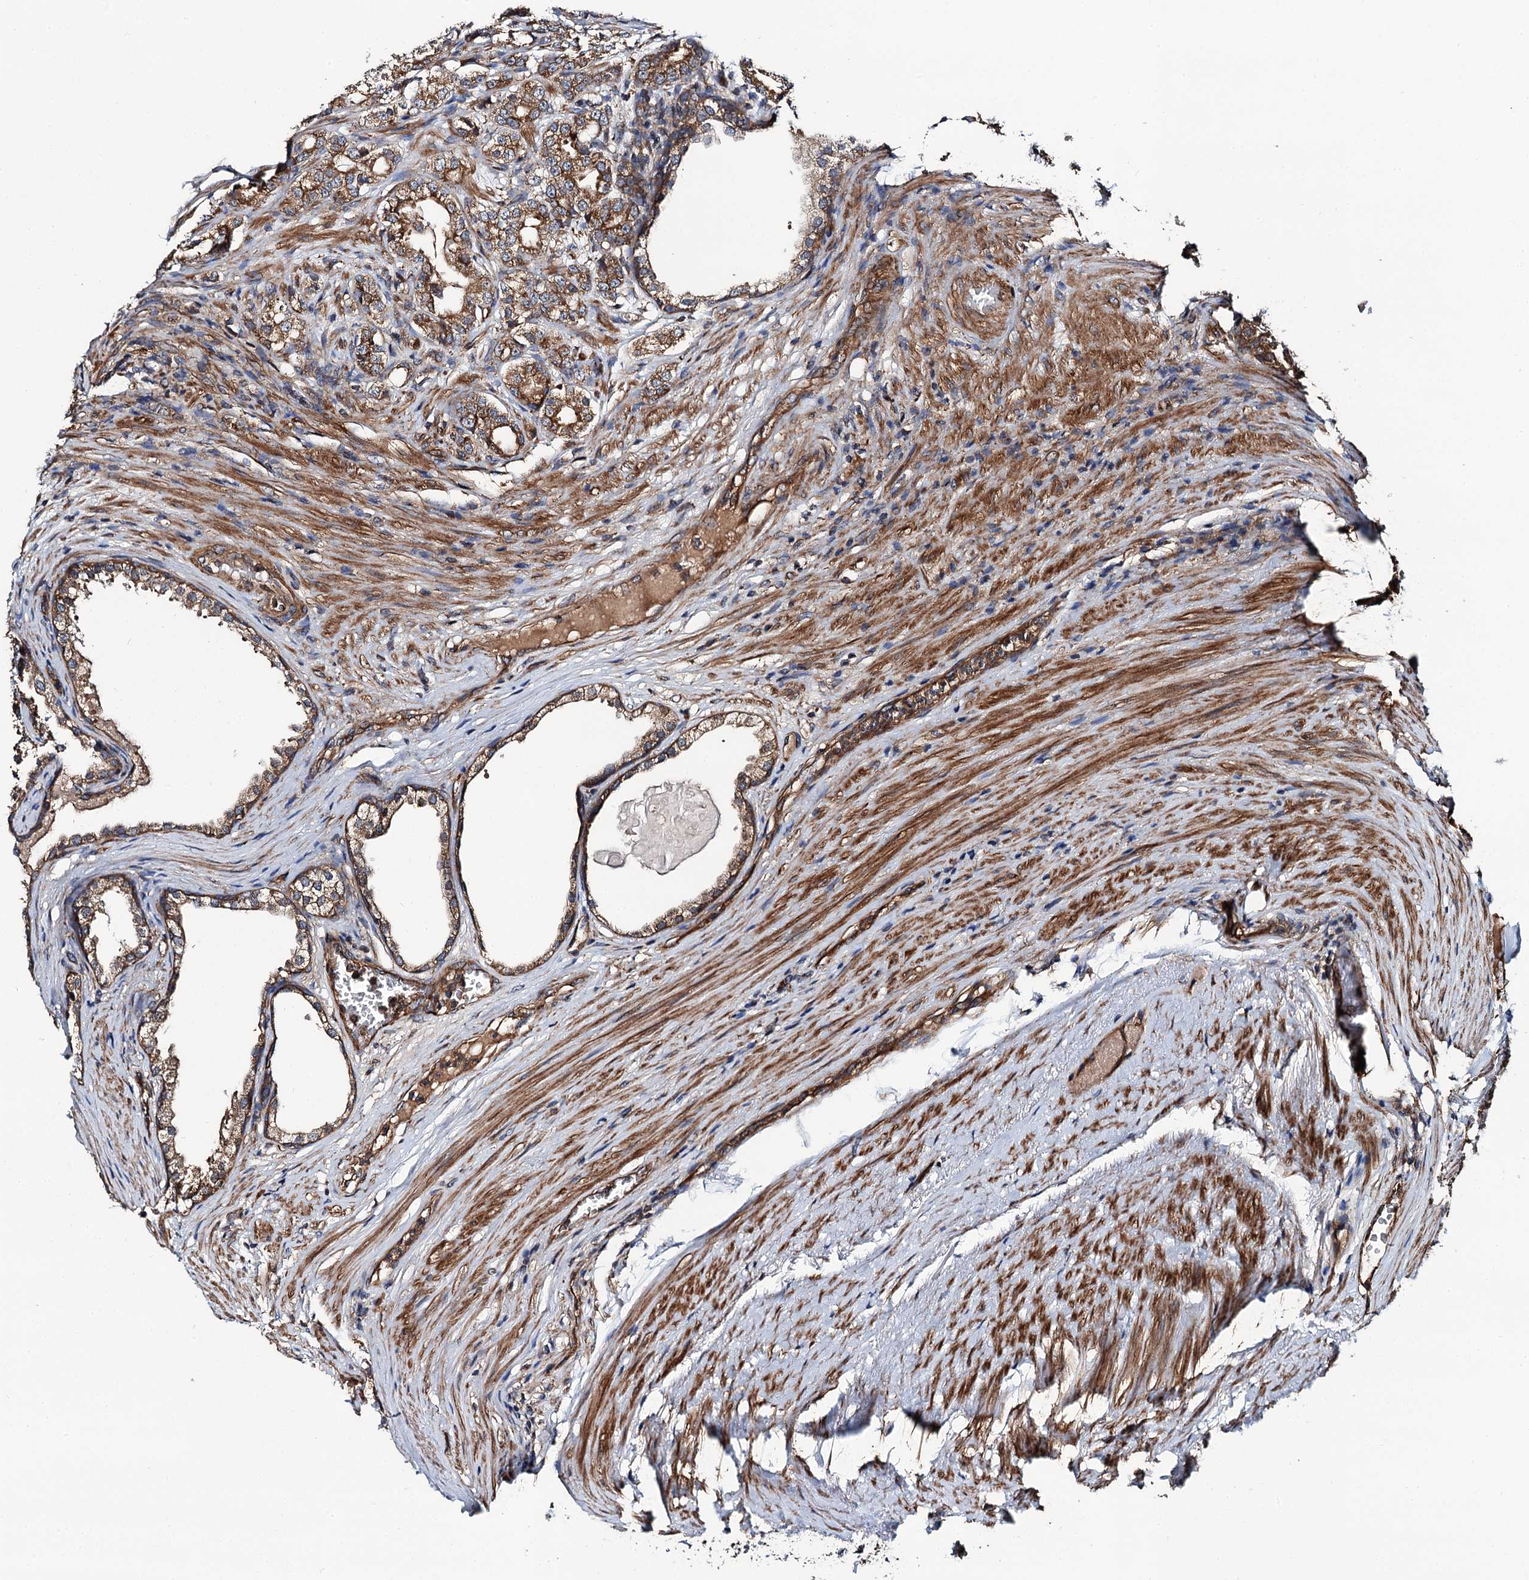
{"staining": {"intensity": "moderate", "quantity": ">75%", "location": "cytoplasmic/membranous"}, "tissue": "prostate cancer", "cell_type": "Tumor cells", "image_type": "cancer", "snomed": [{"axis": "morphology", "description": "Adenocarcinoma, High grade"}, {"axis": "topography", "description": "Prostate"}], "caption": "DAB immunohistochemical staining of prostate adenocarcinoma (high-grade) demonstrates moderate cytoplasmic/membranous protein positivity in about >75% of tumor cells. The protein is shown in brown color, while the nuclei are stained blue.", "gene": "NEK1", "patient": {"sex": "male", "age": 69}}